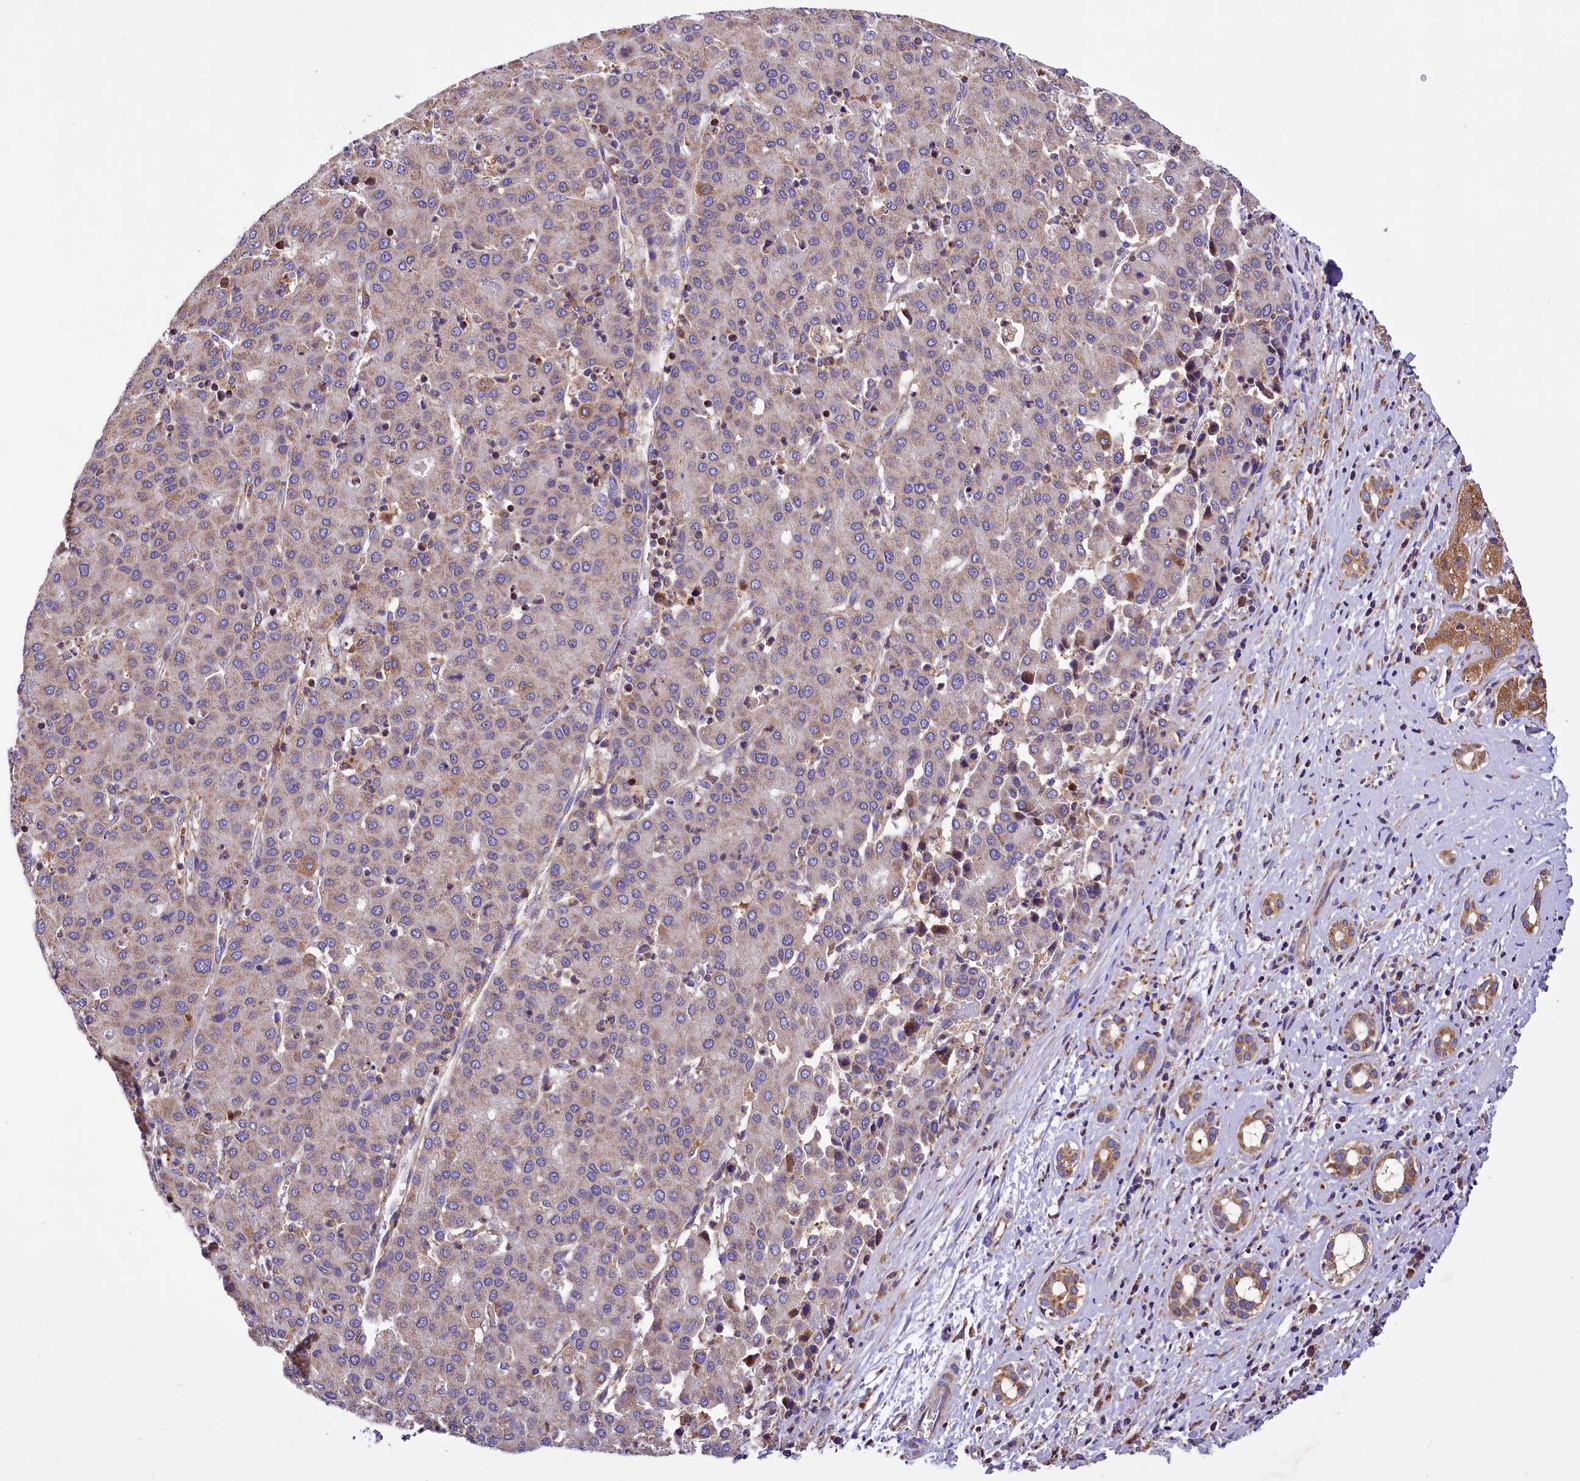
{"staining": {"intensity": "moderate", "quantity": "25%-75%", "location": "cytoplasmic/membranous"}, "tissue": "liver cancer", "cell_type": "Tumor cells", "image_type": "cancer", "snomed": [{"axis": "morphology", "description": "Carcinoma, Hepatocellular, NOS"}, {"axis": "topography", "description": "Liver"}], "caption": "An immunohistochemistry image of neoplastic tissue is shown. Protein staining in brown labels moderate cytoplasmic/membranous positivity in hepatocellular carcinoma (liver) within tumor cells.", "gene": "TASOR2", "patient": {"sex": "male", "age": 65}}